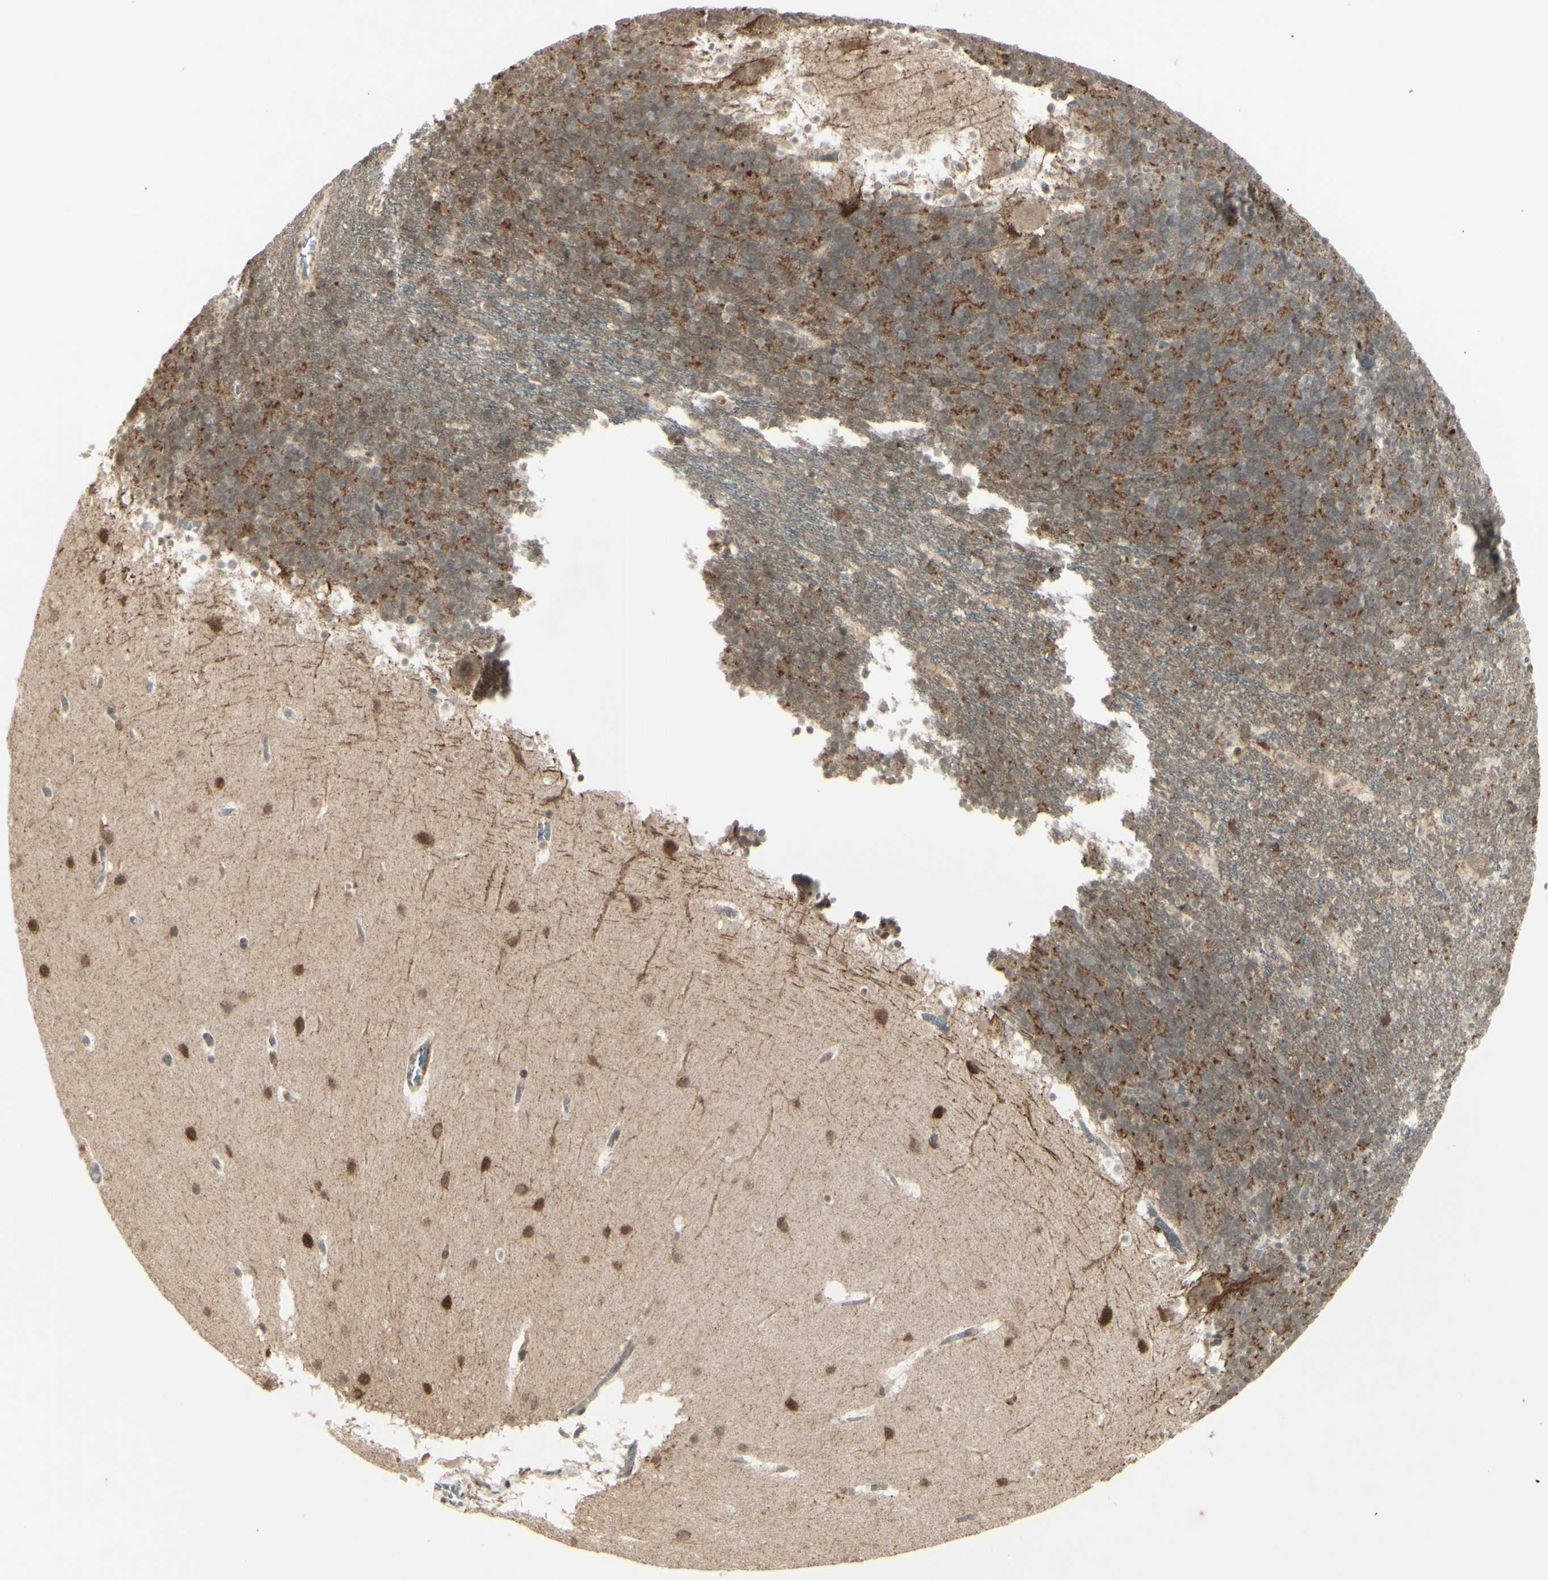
{"staining": {"intensity": "moderate", "quantity": ">75%", "location": "cytoplasmic/membranous"}, "tissue": "cerebellum", "cell_type": "Cells in granular layer", "image_type": "normal", "snomed": [{"axis": "morphology", "description": "Normal tissue, NOS"}, {"axis": "topography", "description": "Cerebellum"}], "caption": "Immunohistochemical staining of normal cerebellum shows moderate cytoplasmic/membranous protein expression in approximately >75% of cells in granular layer.", "gene": "BLNK", "patient": {"sex": "male", "age": 45}}